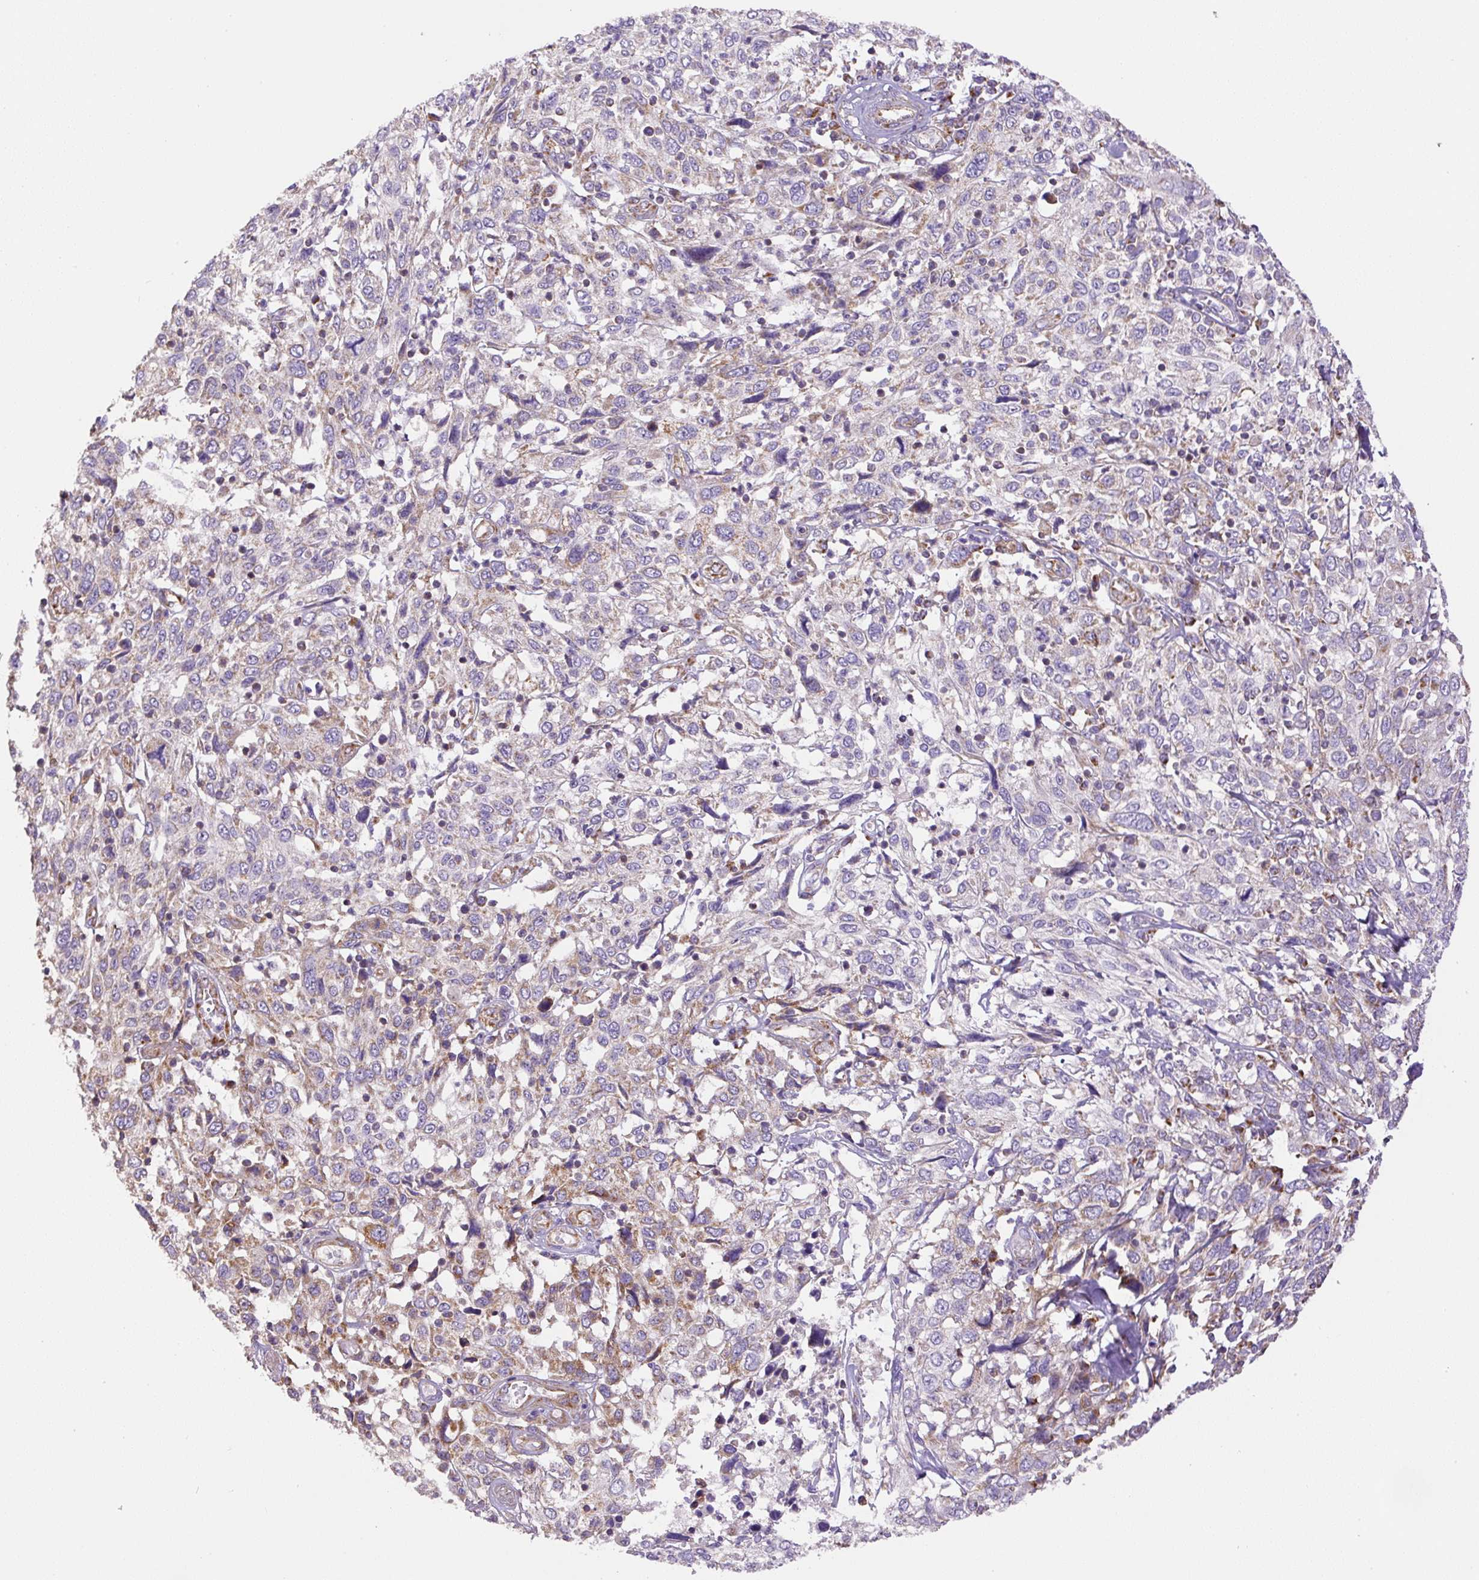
{"staining": {"intensity": "weak", "quantity": "<25%", "location": "cytoplasmic/membranous"}, "tissue": "cervical cancer", "cell_type": "Tumor cells", "image_type": "cancer", "snomed": [{"axis": "morphology", "description": "Squamous cell carcinoma, NOS"}, {"axis": "topography", "description": "Cervix"}], "caption": "The photomicrograph reveals no significant staining in tumor cells of cervical cancer.", "gene": "NDUFAF2", "patient": {"sex": "female", "age": 46}}